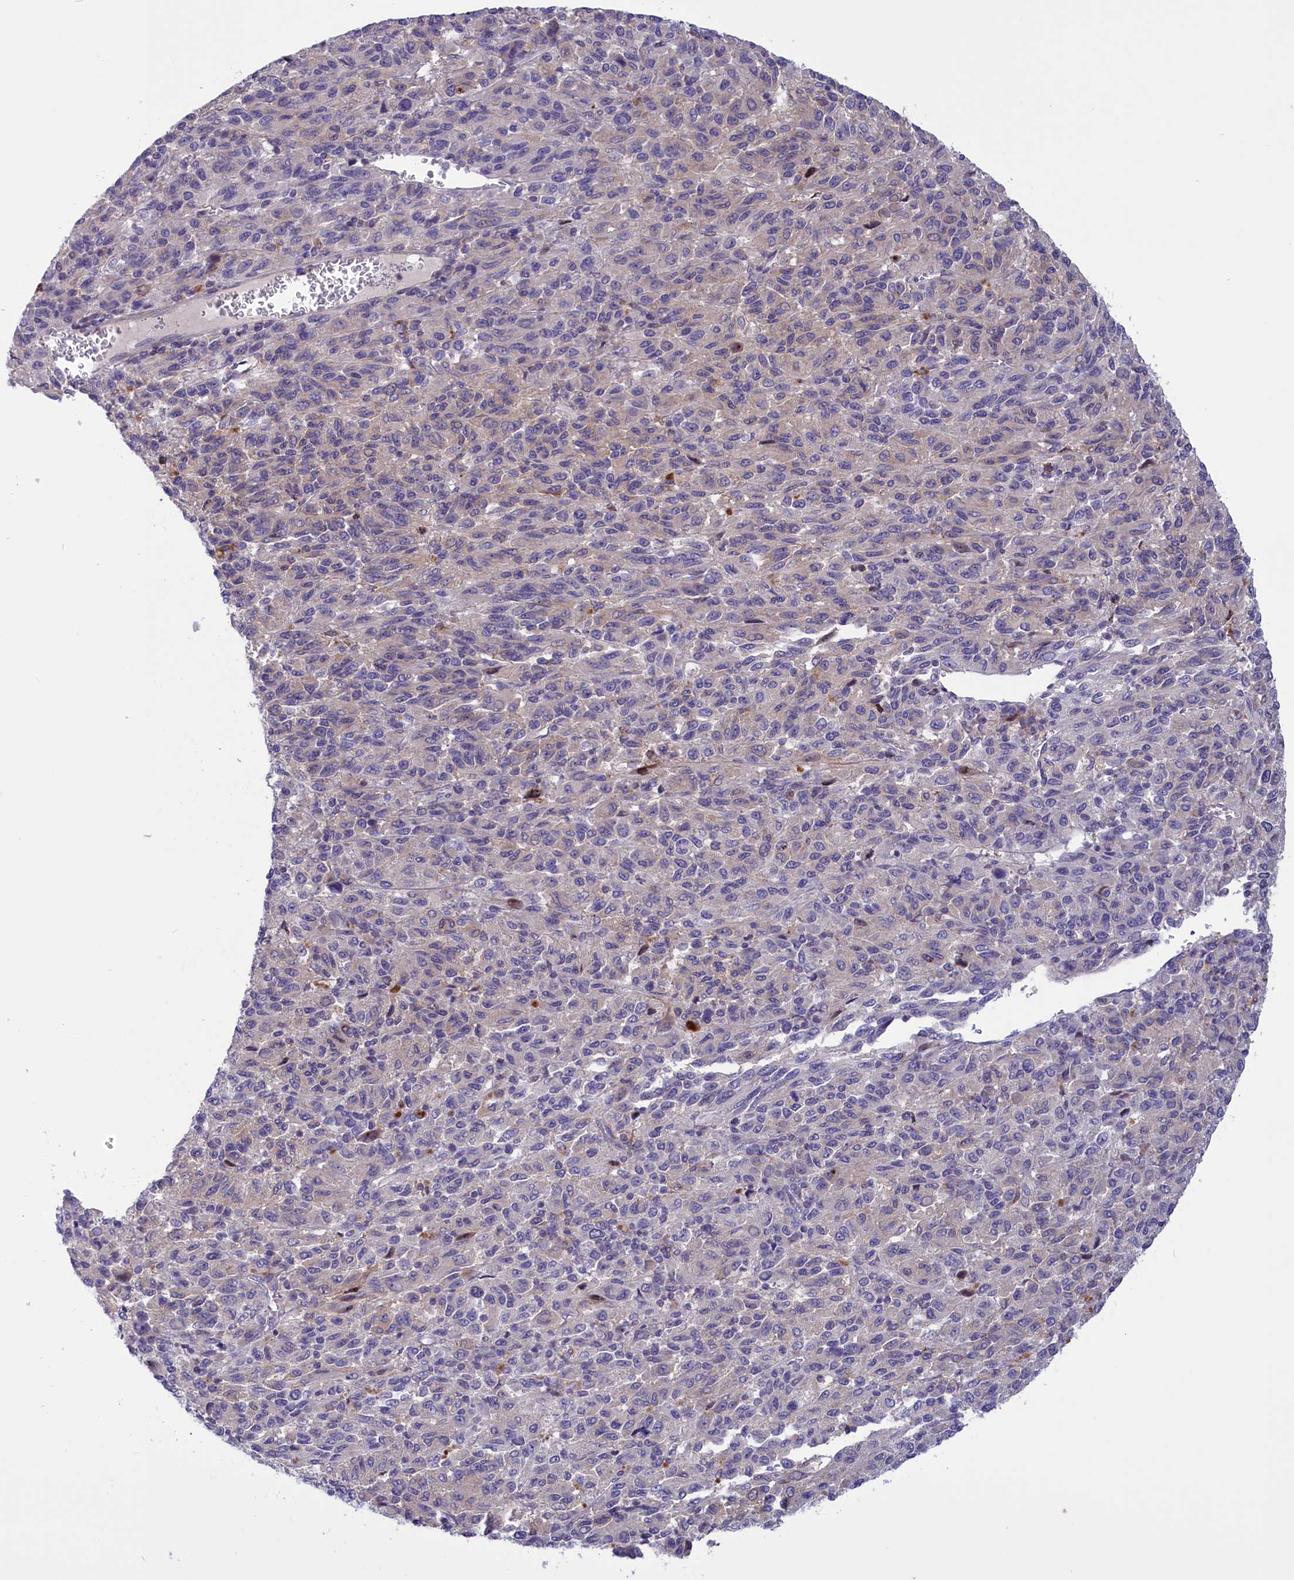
{"staining": {"intensity": "negative", "quantity": "none", "location": "none"}, "tissue": "melanoma", "cell_type": "Tumor cells", "image_type": "cancer", "snomed": [{"axis": "morphology", "description": "Malignant melanoma, Metastatic site"}, {"axis": "topography", "description": "Lung"}], "caption": "Immunohistochemistry (IHC) image of neoplastic tissue: melanoma stained with DAB displays no significant protein expression in tumor cells. (Brightfield microscopy of DAB immunohistochemistry (IHC) at high magnification).", "gene": "CORO2A", "patient": {"sex": "male", "age": 64}}